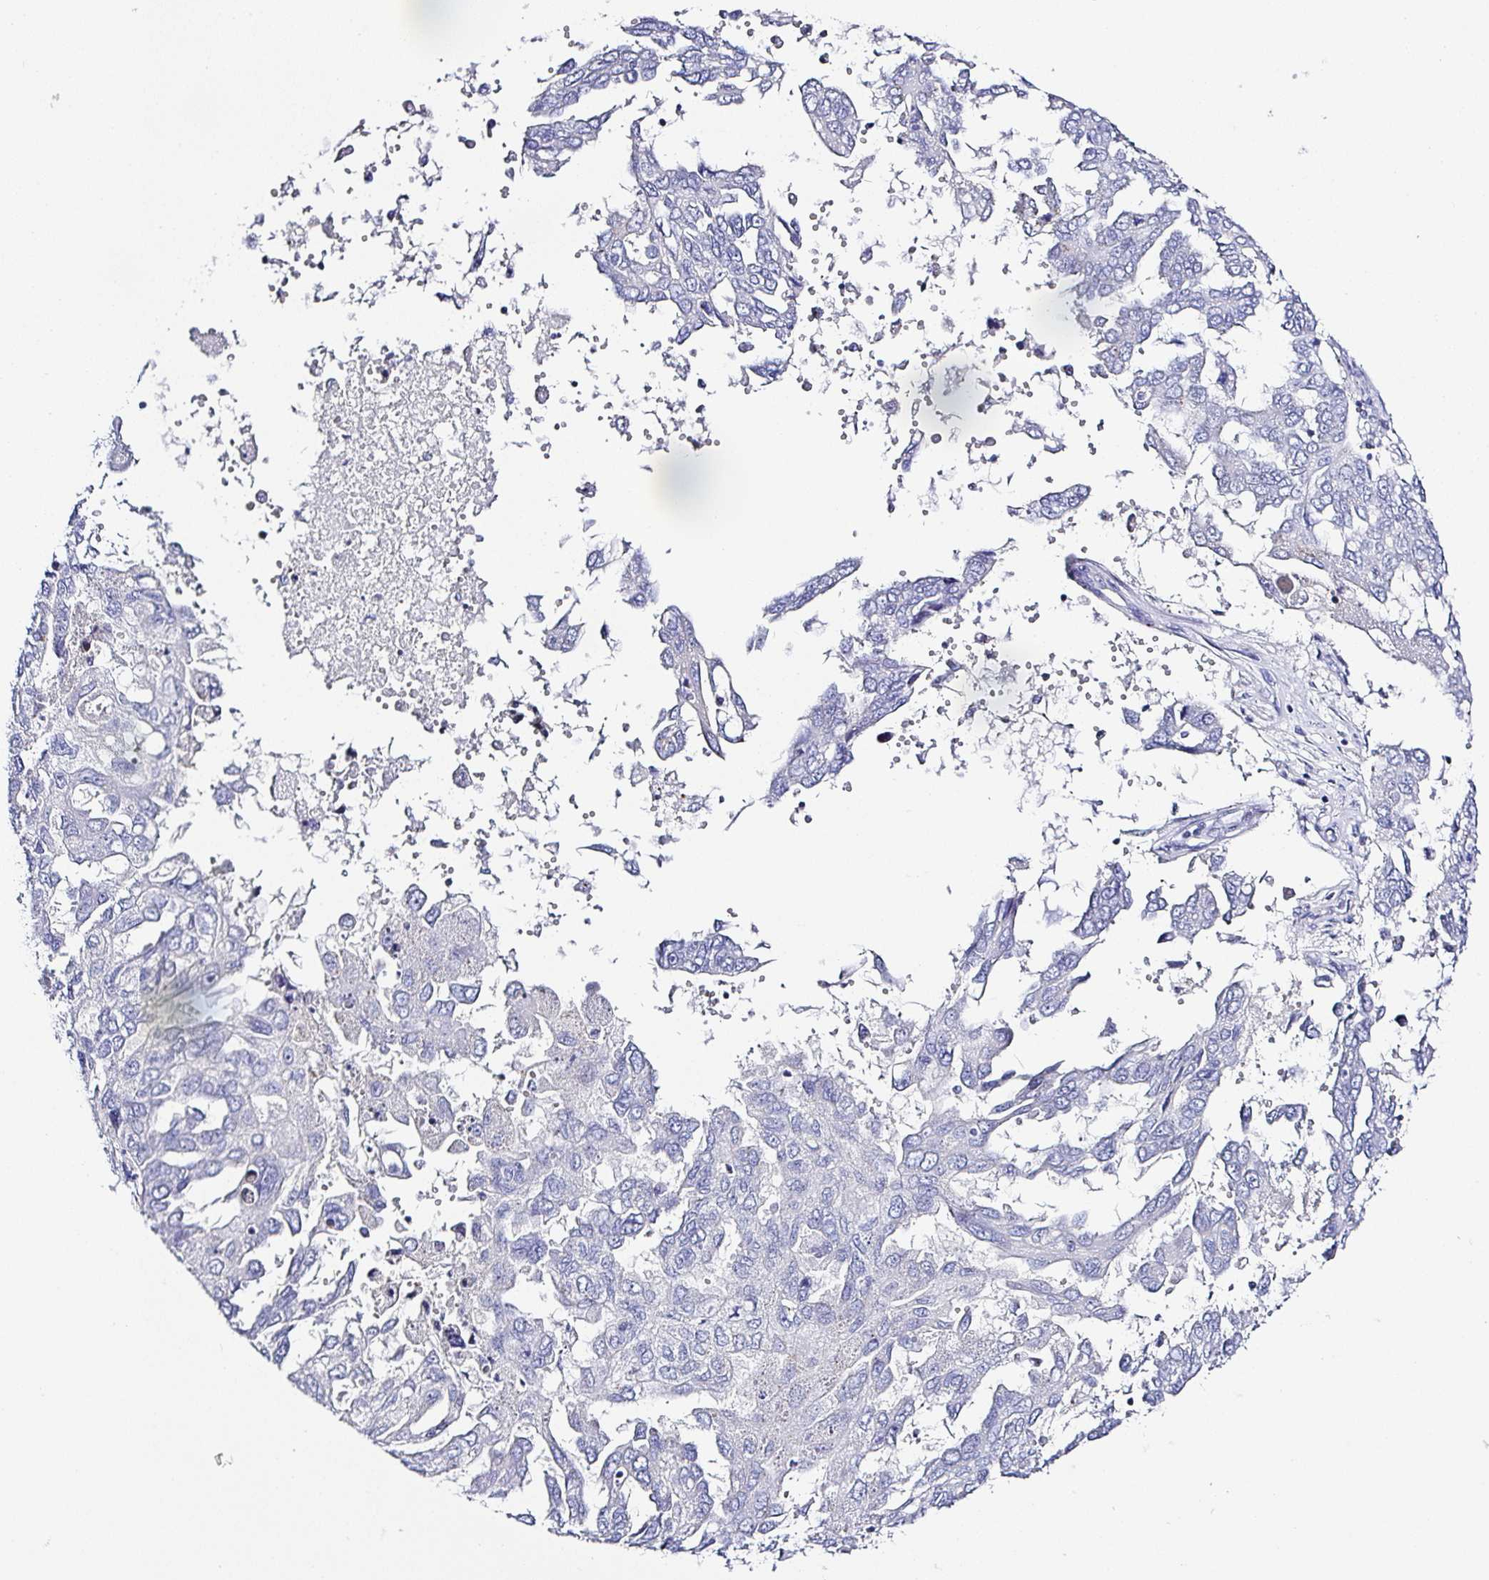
{"staining": {"intensity": "negative", "quantity": "none", "location": "none"}, "tissue": "ovarian cancer", "cell_type": "Tumor cells", "image_type": "cancer", "snomed": [{"axis": "morphology", "description": "Cystadenocarcinoma, serous, NOS"}, {"axis": "topography", "description": "Ovary"}], "caption": "This is an immunohistochemistry image of human ovarian cancer (serous cystadenocarcinoma). There is no staining in tumor cells.", "gene": "PPFIA4", "patient": {"sex": "female", "age": 53}}